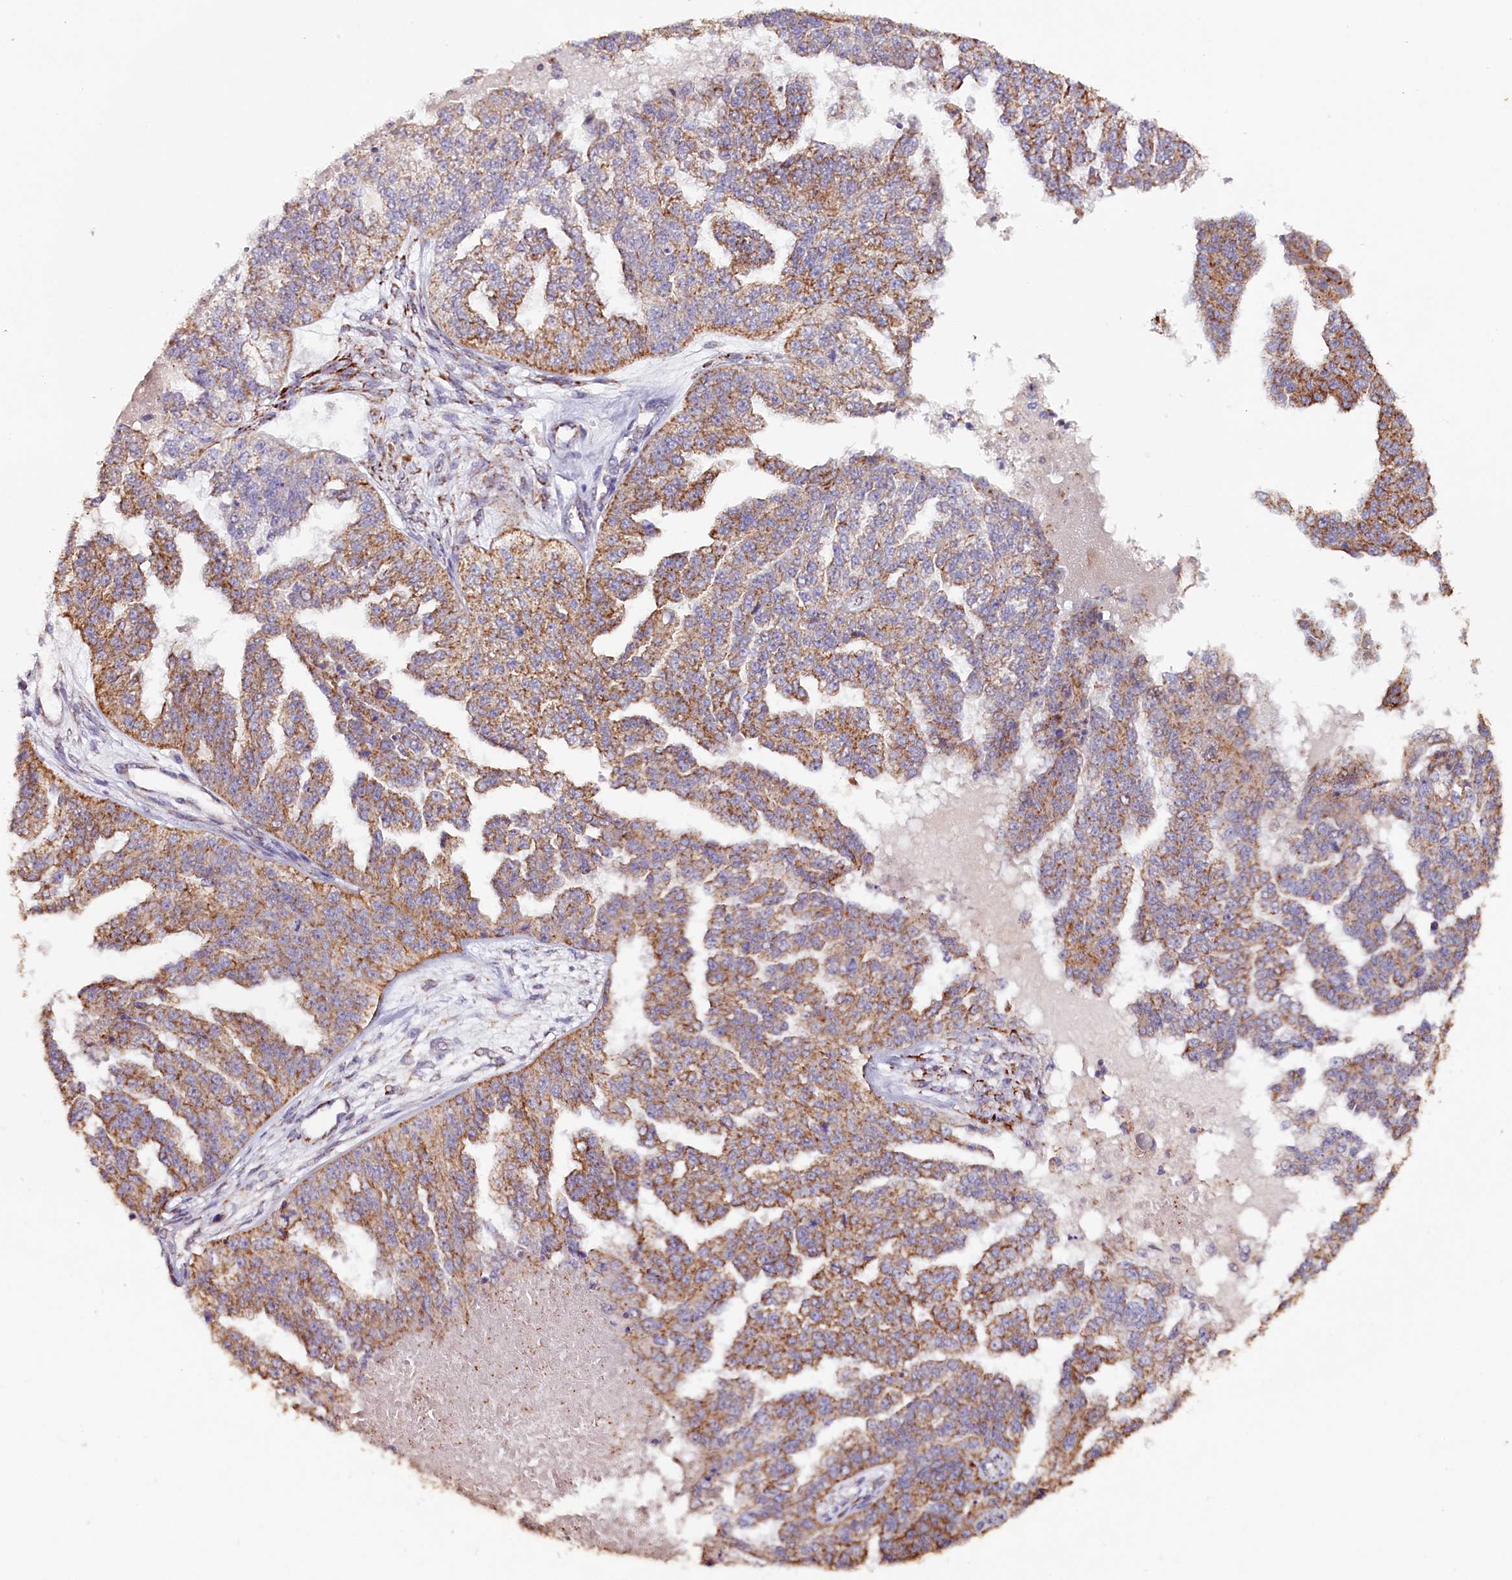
{"staining": {"intensity": "moderate", "quantity": ">75%", "location": "cytoplasmic/membranous"}, "tissue": "ovarian cancer", "cell_type": "Tumor cells", "image_type": "cancer", "snomed": [{"axis": "morphology", "description": "Cystadenocarcinoma, serous, NOS"}, {"axis": "topography", "description": "Ovary"}], "caption": "A high-resolution histopathology image shows immunohistochemistry (IHC) staining of ovarian cancer (serous cystadenocarcinoma), which shows moderate cytoplasmic/membranous expression in about >75% of tumor cells.", "gene": "AKTIP", "patient": {"sex": "female", "age": 58}}